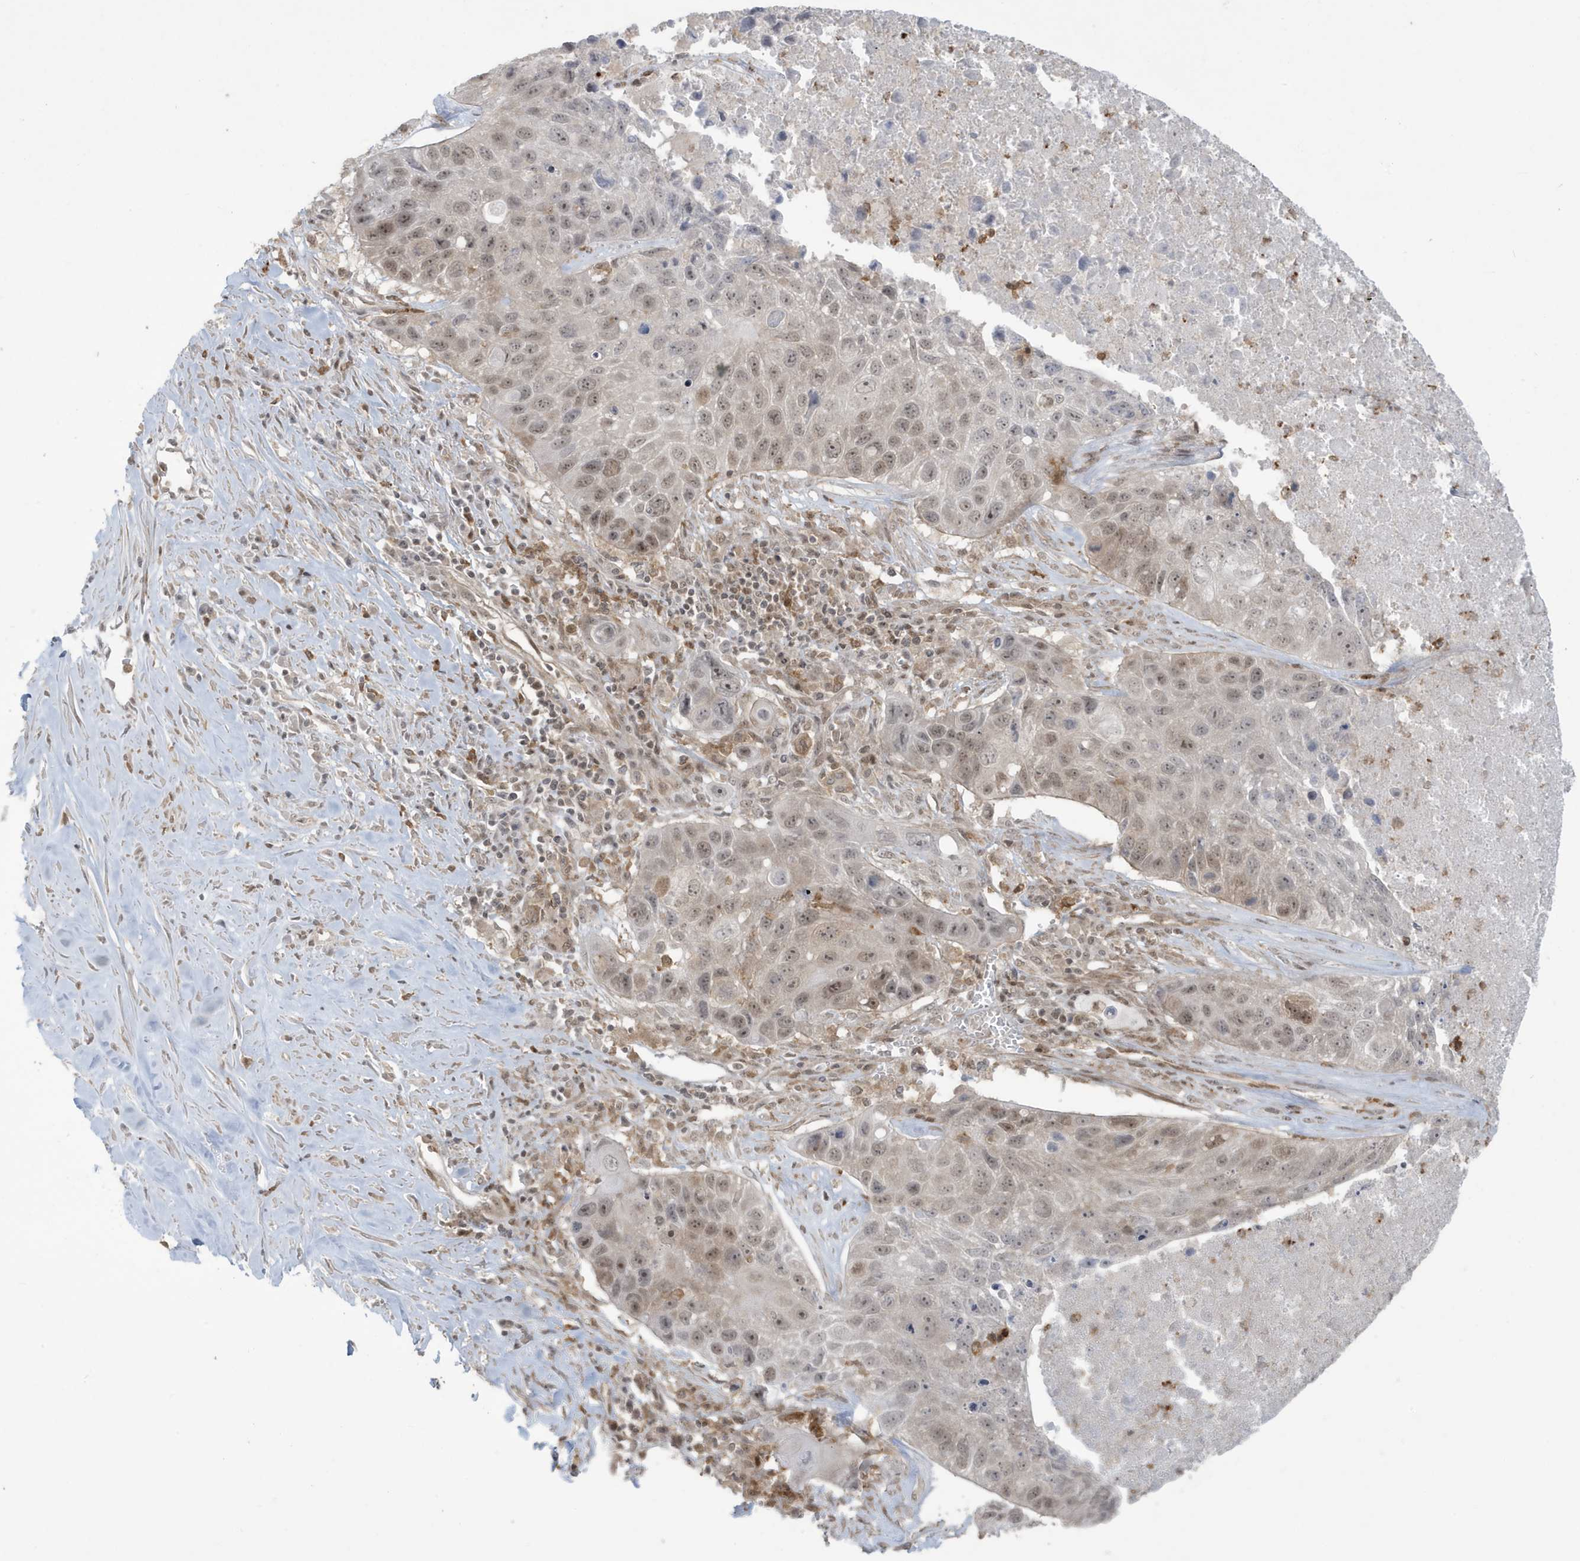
{"staining": {"intensity": "weak", "quantity": "25%-75%", "location": "nuclear"}, "tissue": "lung cancer", "cell_type": "Tumor cells", "image_type": "cancer", "snomed": [{"axis": "morphology", "description": "Squamous cell carcinoma, NOS"}, {"axis": "topography", "description": "Lung"}], "caption": "Brown immunohistochemical staining in lung cancer exhibits weak nuclear positivity in about 25%-75% of tumor cells.", "gene": "C1orf52", "patient": {"sex": "male", "age": 61}}